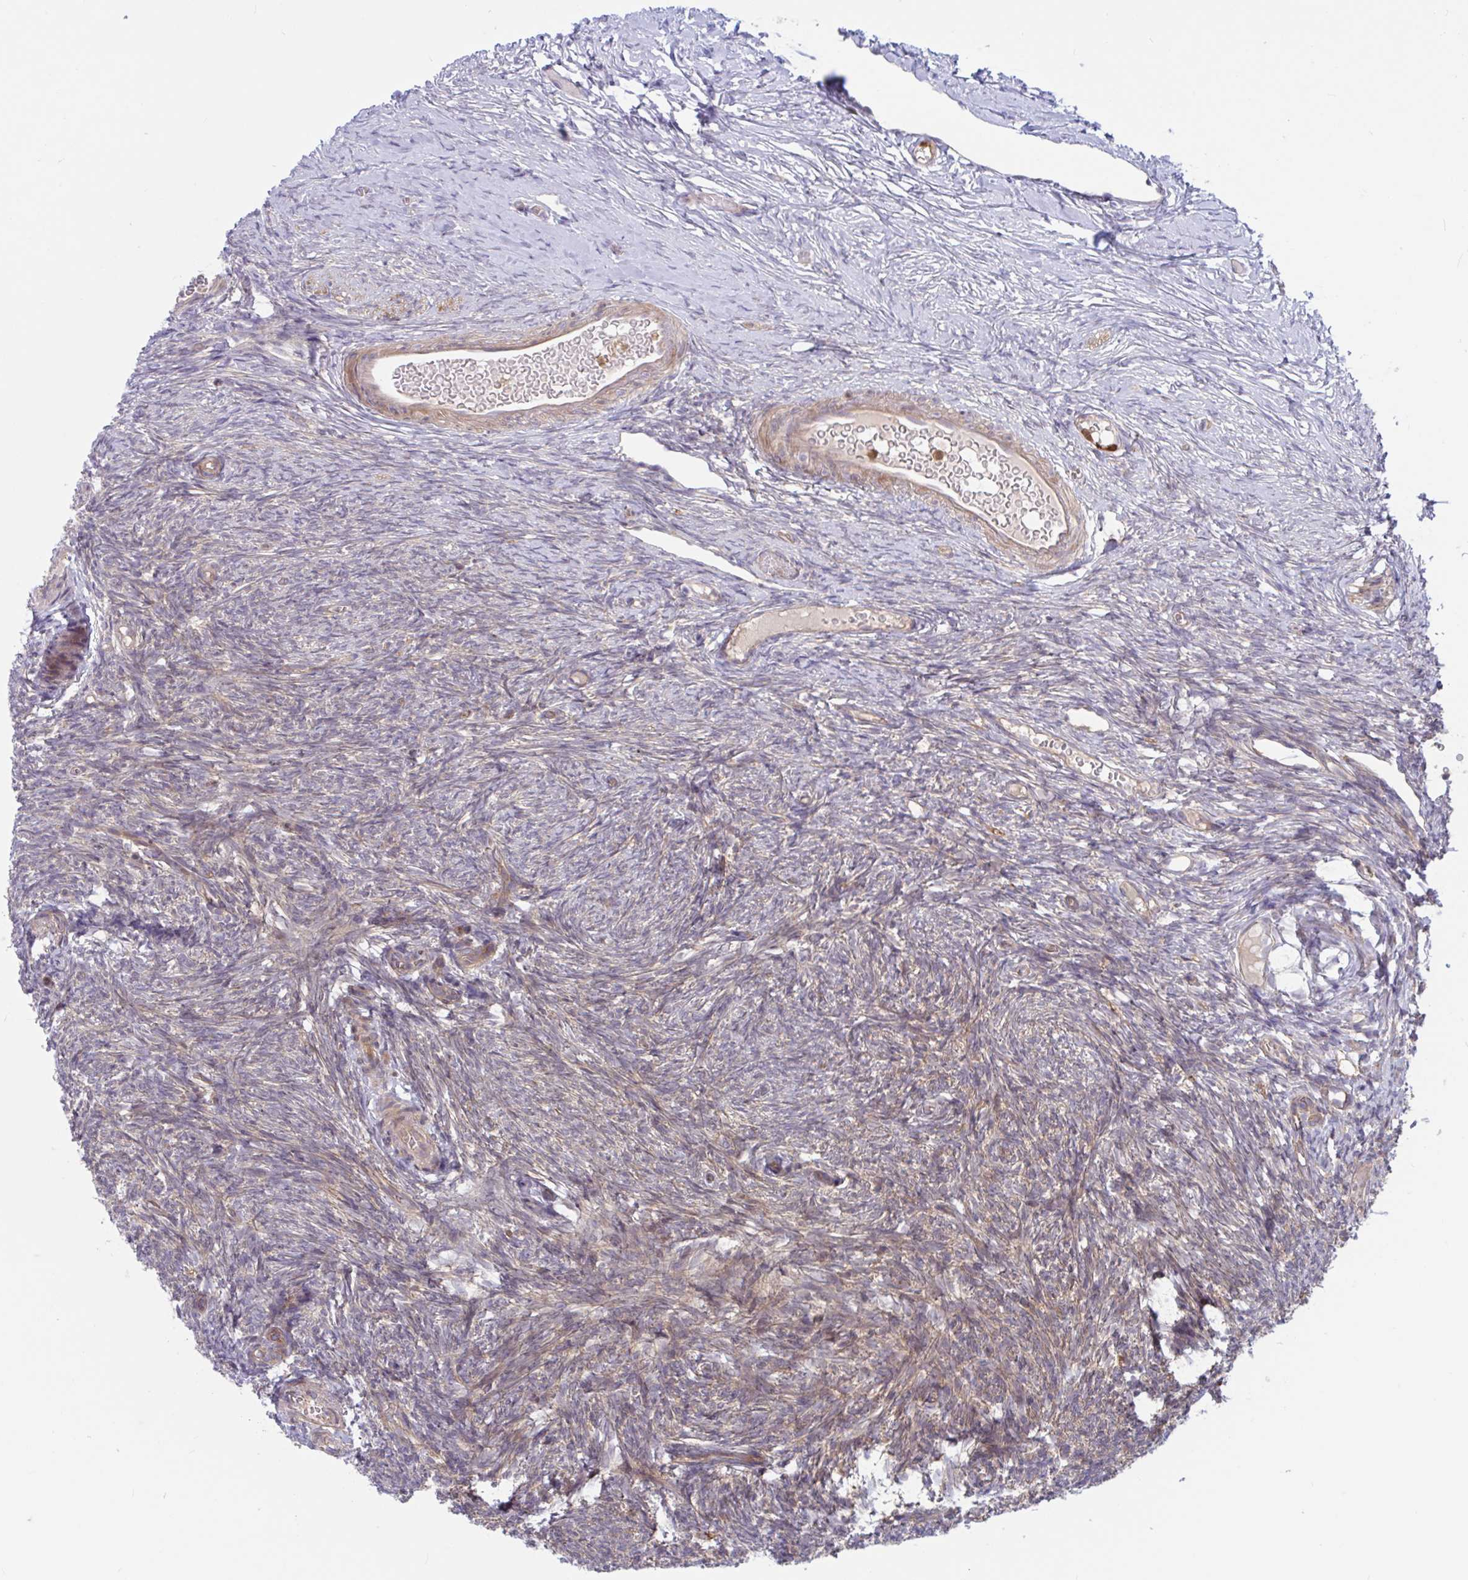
{"staining": {"intensity": "moderate", "quantity": ">75%", "location": "cytoplasmic/membranous"}, "tissue": "ovary", "cell_type": "Ovarian stroma cells", "image_type": "normal", "snomed": [{"axis": "morphology", "description": "Normal tissue, NOS"}, {"axis": "topography", "description": "Ovary"}], "caption": "A high-resolution photomicrograph shows immunohistochemistry staining of normal ovary, which reveals moderate cytoplasmic/membranous expression in about >75% of ovarian stroma cells.", "gene": "LMNTD2", "patient": {"sex": "female", "age": 39}}